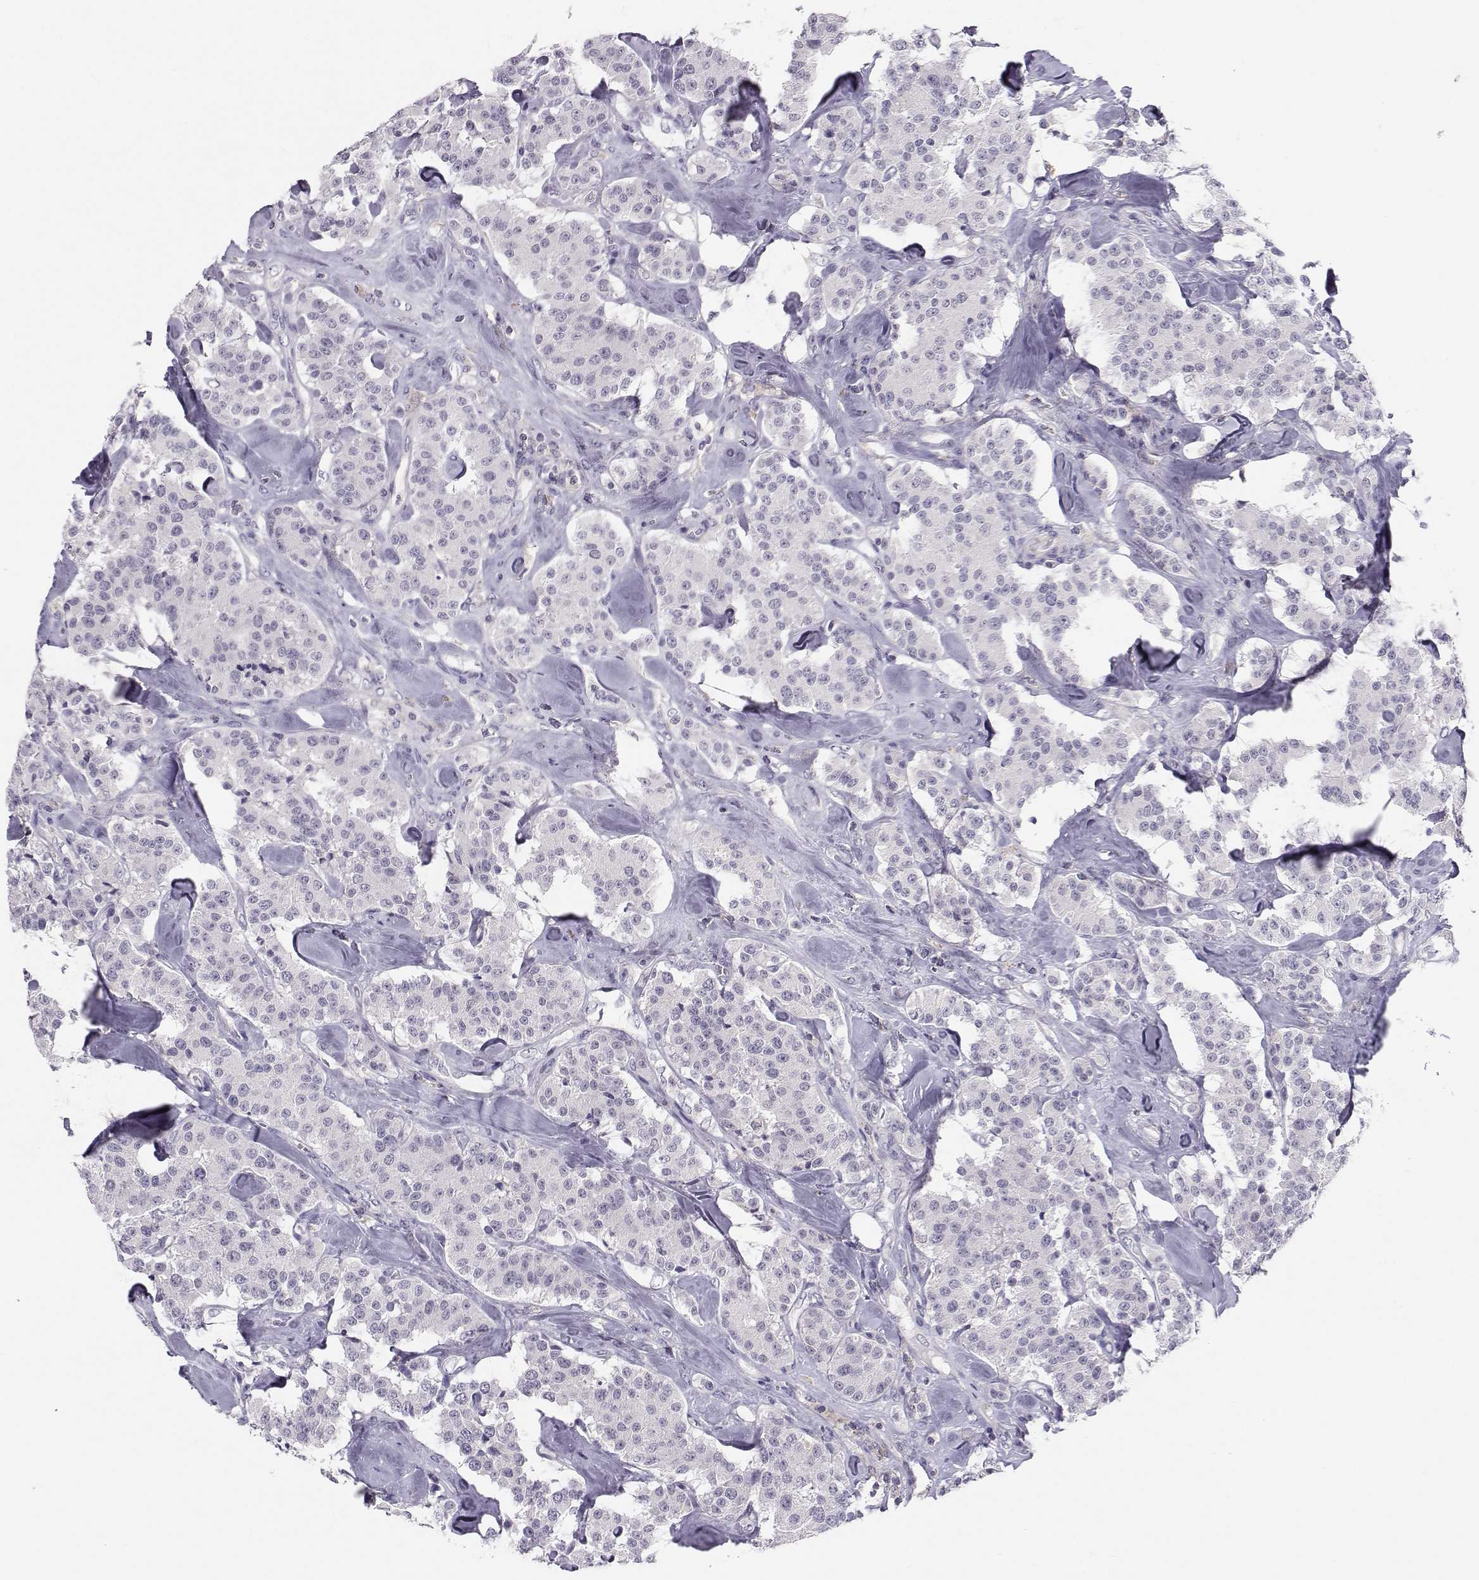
{"staining": {"intensity": "negative", "quantity": "none", "location": "none"}, "tissue": "carcinoid", "cell_type": "Tumor cells", "image_type": "cancer", "snomed": [{"axis": "morphology", "description": "Carcinoid, malignant, NOS"}, {"axis": "topography", "description": "Pancreas"}], "caption": "High magnification brightfield microscopy of malignant carcinoid stained with DAB (brown) and counterstained with hematoxylin (blue): tumor cells show no significant positivity.", "gene": "MROH7", "patient": {"sex": "male", "age": 41}}